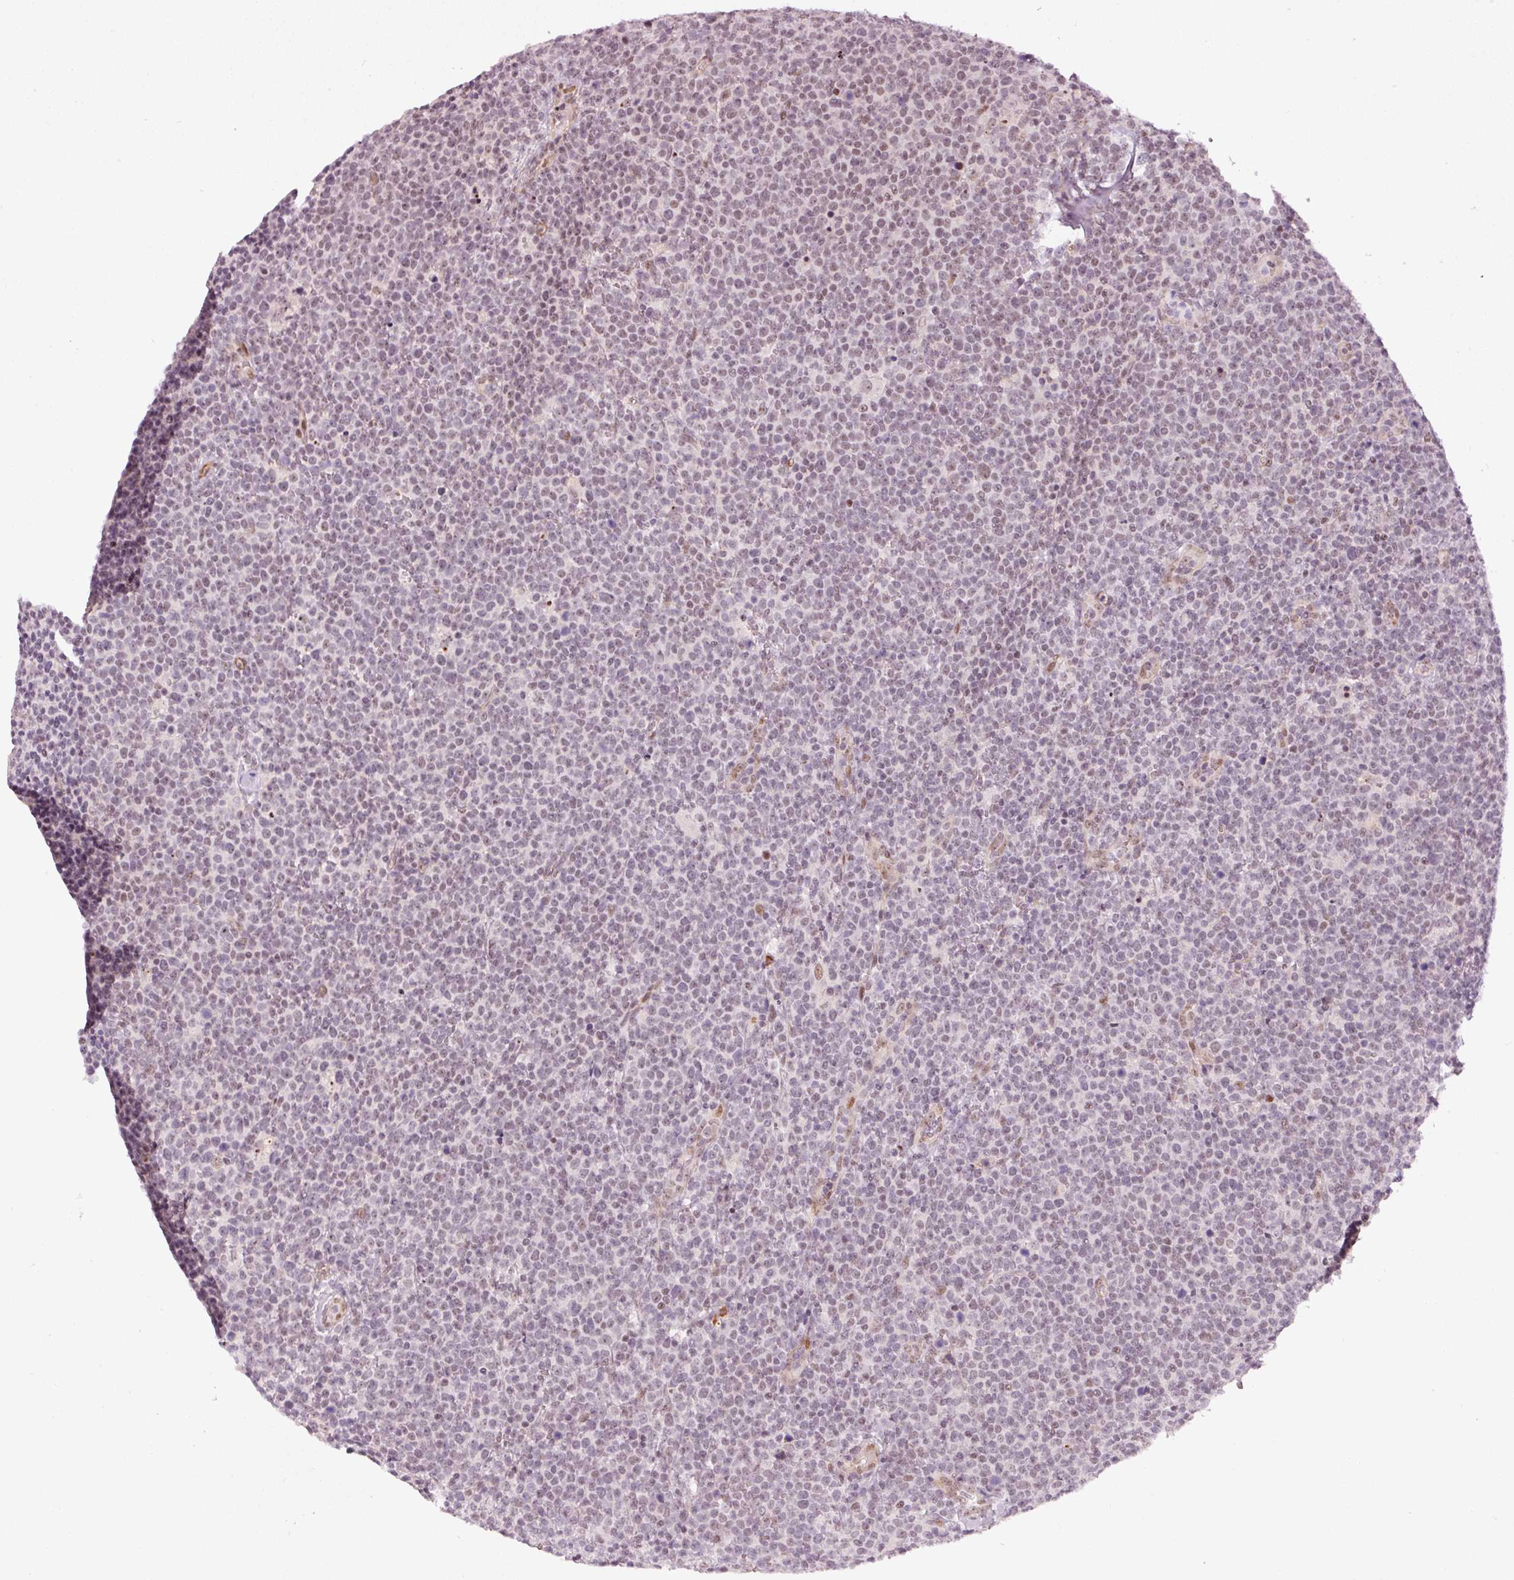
{"staining": {"intensity": "weak", "quantity": "25%-75%", "location": "nuclear"}, "tissue": "lymphoma", "cell_type": "Tumor cells", "image_type": "cancer", "snomed": [{"axis": "morphology", "description": "Malignant lymphoma, non-Hodgkin's type, High grade"}, {"axis": "topography", "description": "Lymph node"}], "caption": "An image of lymphoma stained for a protein exhibits weak nuclear brown staining in tumor cells. (Brightfield microscopy of DAB IHC at high magnification).", "gene": "MXRA8", "patient": {"sex": "male", "age": 61}}